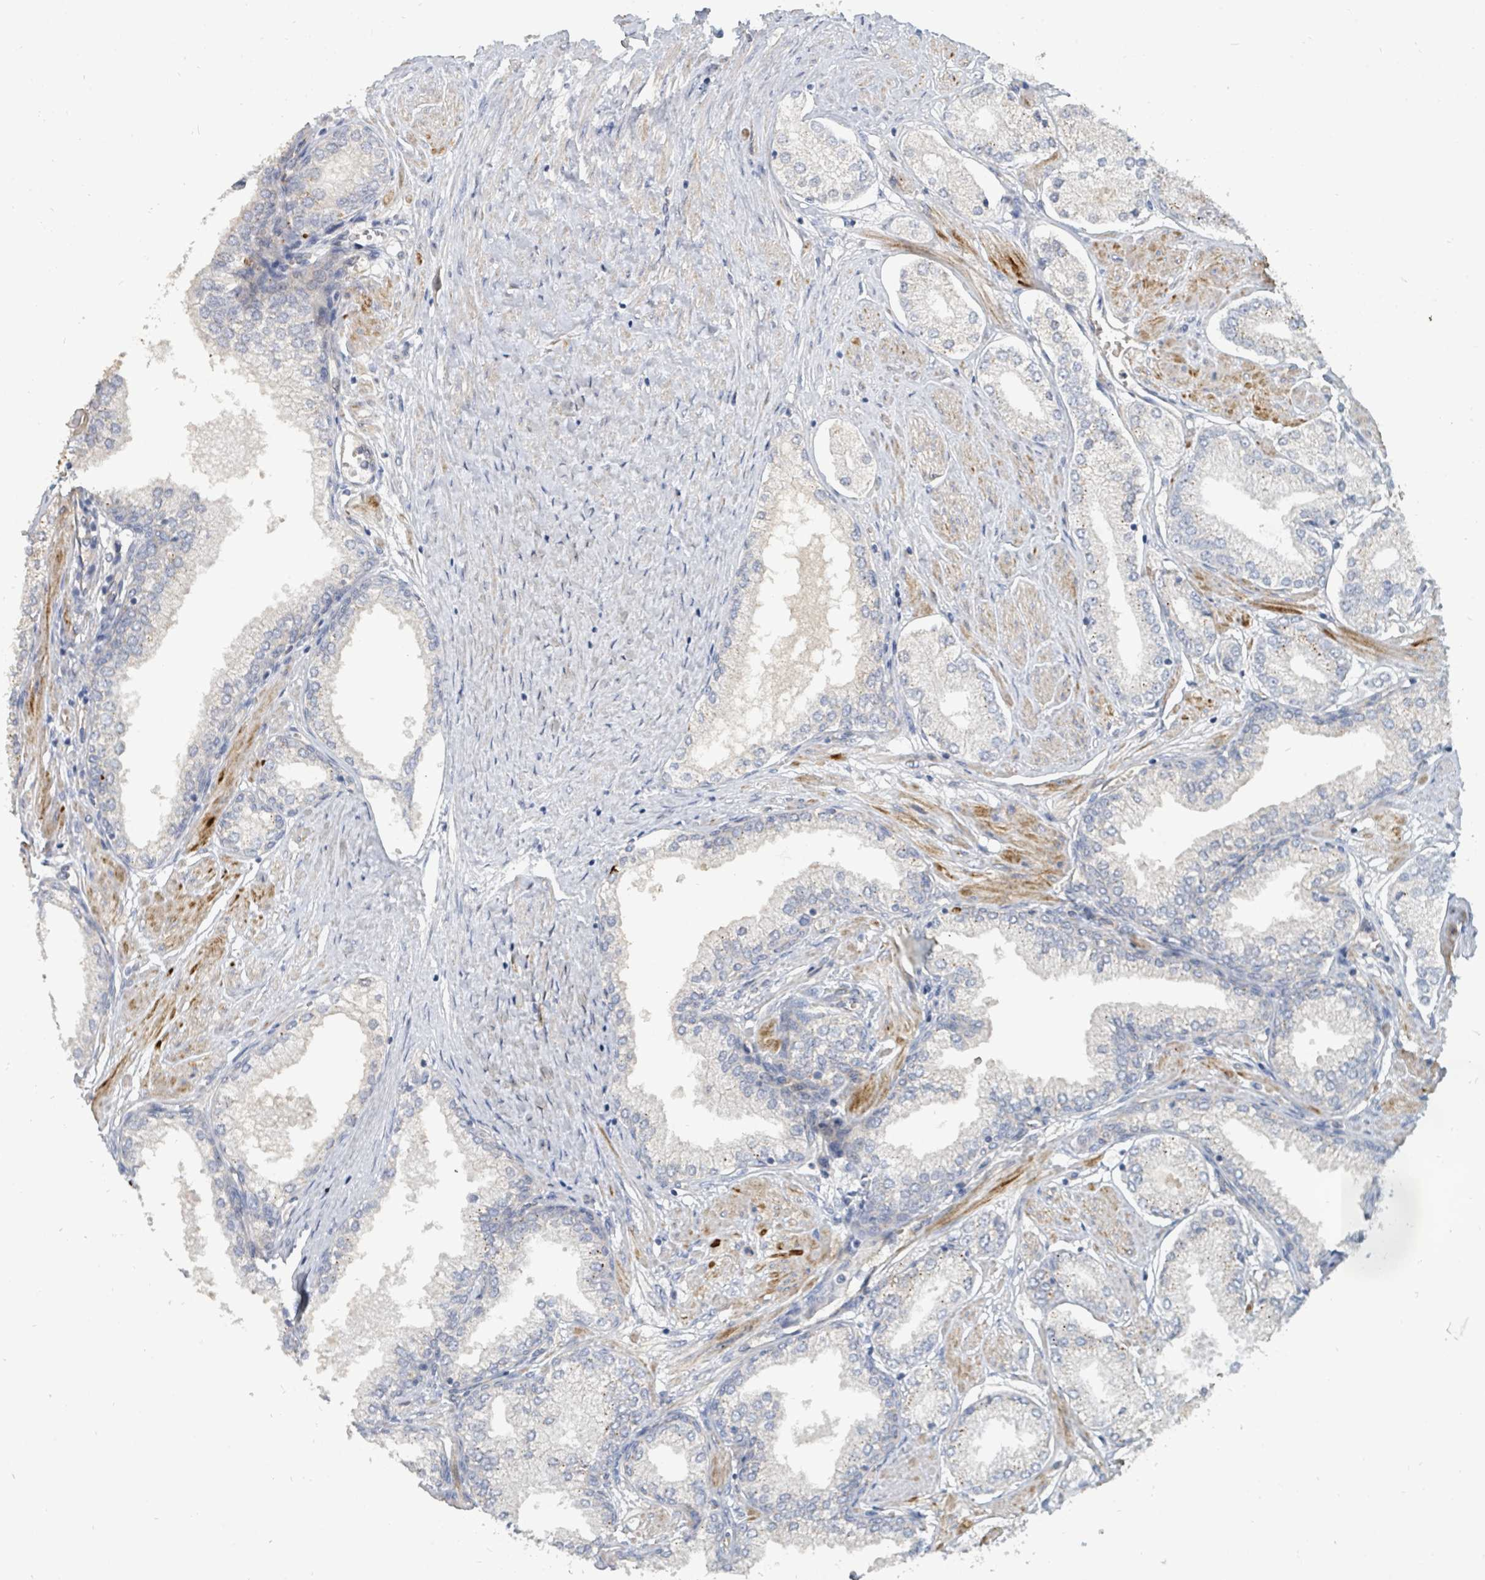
{"staining": {"intensity": "negative", "quantity": "none", "location": "none"}, "tissue": "prostate cancer", "cell_type": "Tumor cells", "image_type": "cancer", "snomed": [{"axis": "morphology", "description": "Adenocarcinoma, High grade"}, {"axis": "topography", "description": "Prostate and seminal vesicle, NOS"}], "caption": "The image reveals no significant positivity in tumor cells of prostate adenocarcinoma (high-grade).", "gene": "IFIT1", "patient": {"sex": "male", "age": 64}}